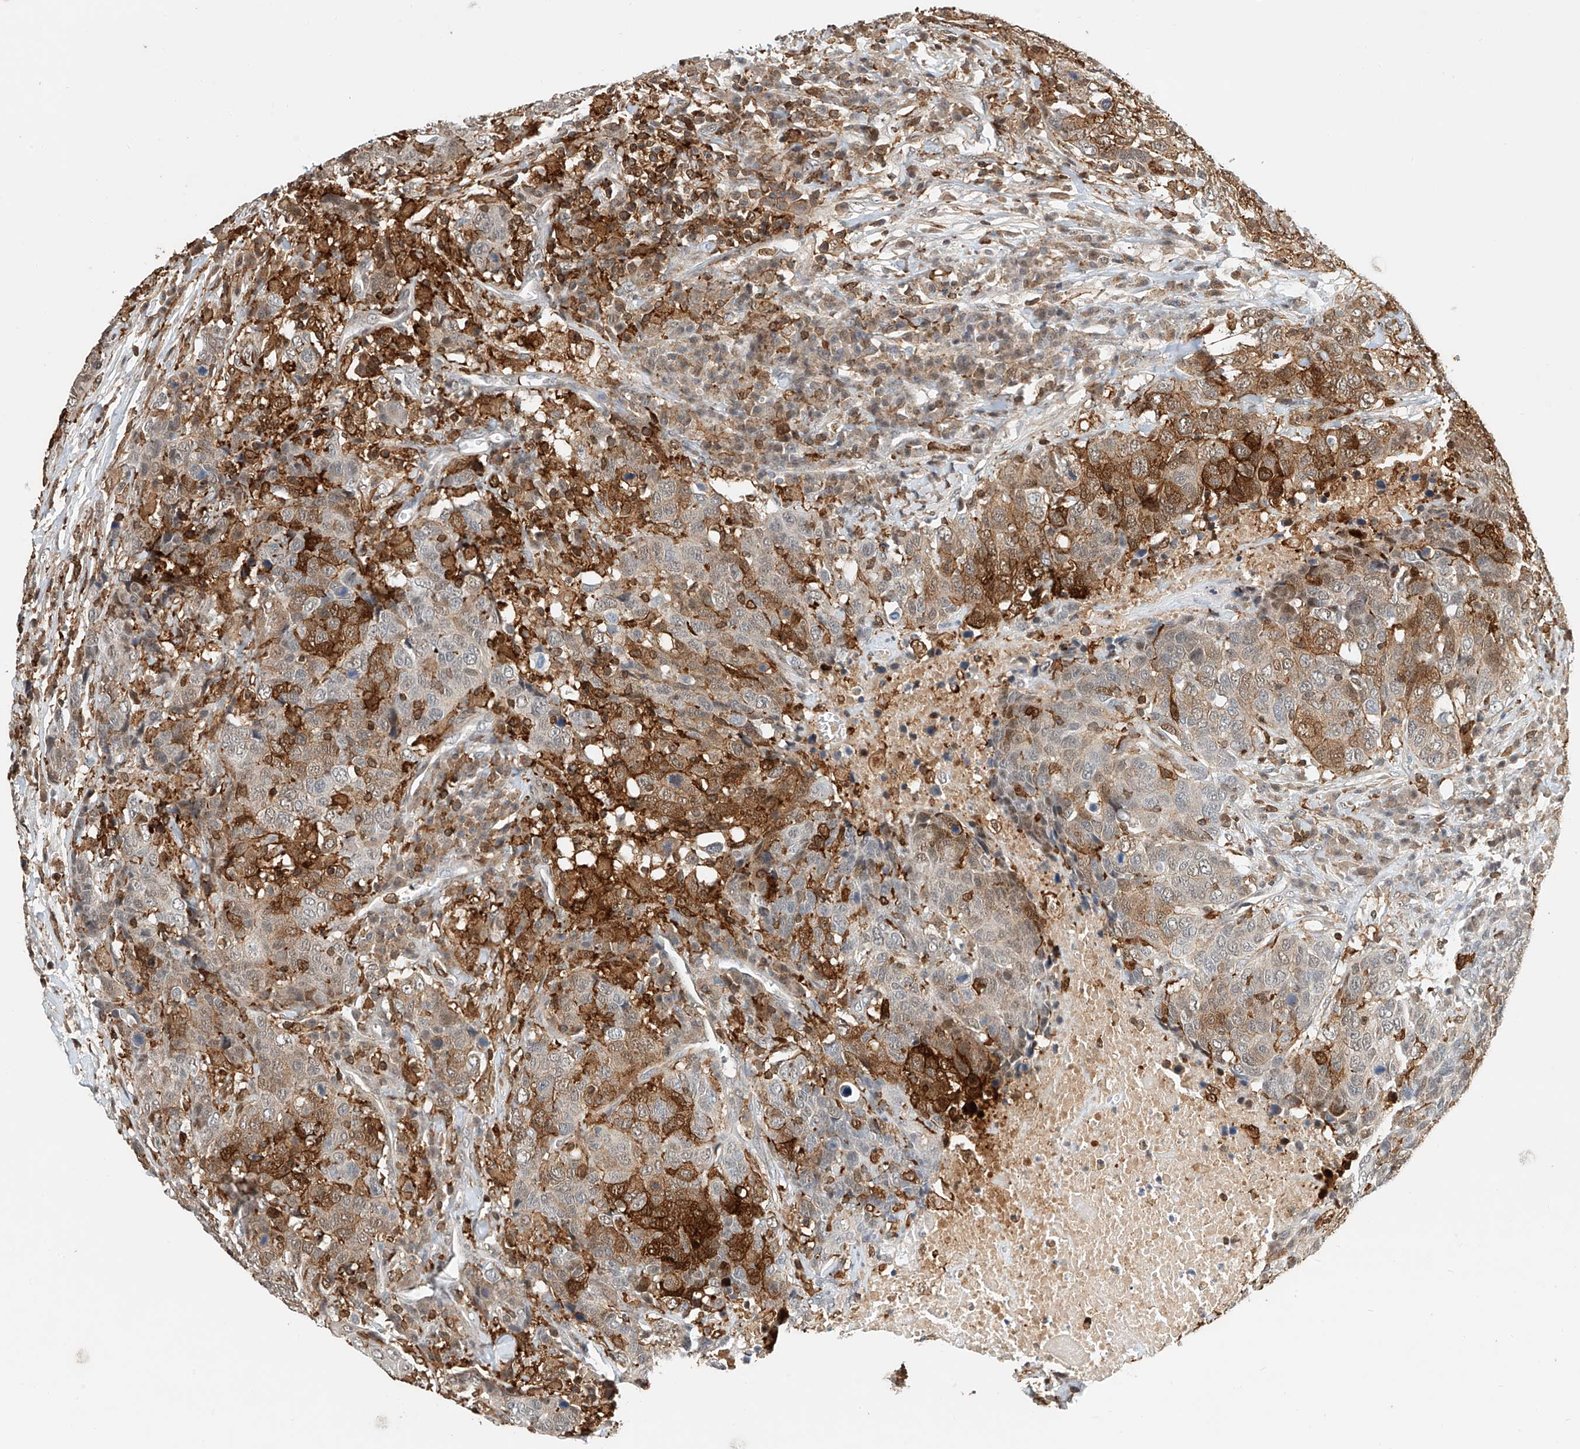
{"staining": {"intensity": "strong", "quantity": "<25%", "location": "cytoplasmic/membranous,nuclear"}, "tissue": "head and neck cancer", "cell_type": "Tumor cells", "image_type": "cancer", "snomed": [{"axis": "morphology", "description": "Squamous cell carcinoma, NOS"}, {"axis": "topography", "description": "Head-Neck"}], "caption": "Protein staining of head and neck cancer (squamous cell carcinoma) tissue exhibits strong cytoplasmic/membranous and nuclear positivity in approximately <25% of tumor cells.", "gene": "MICAL1", "patient": {"sex": "male", "age": 66}}